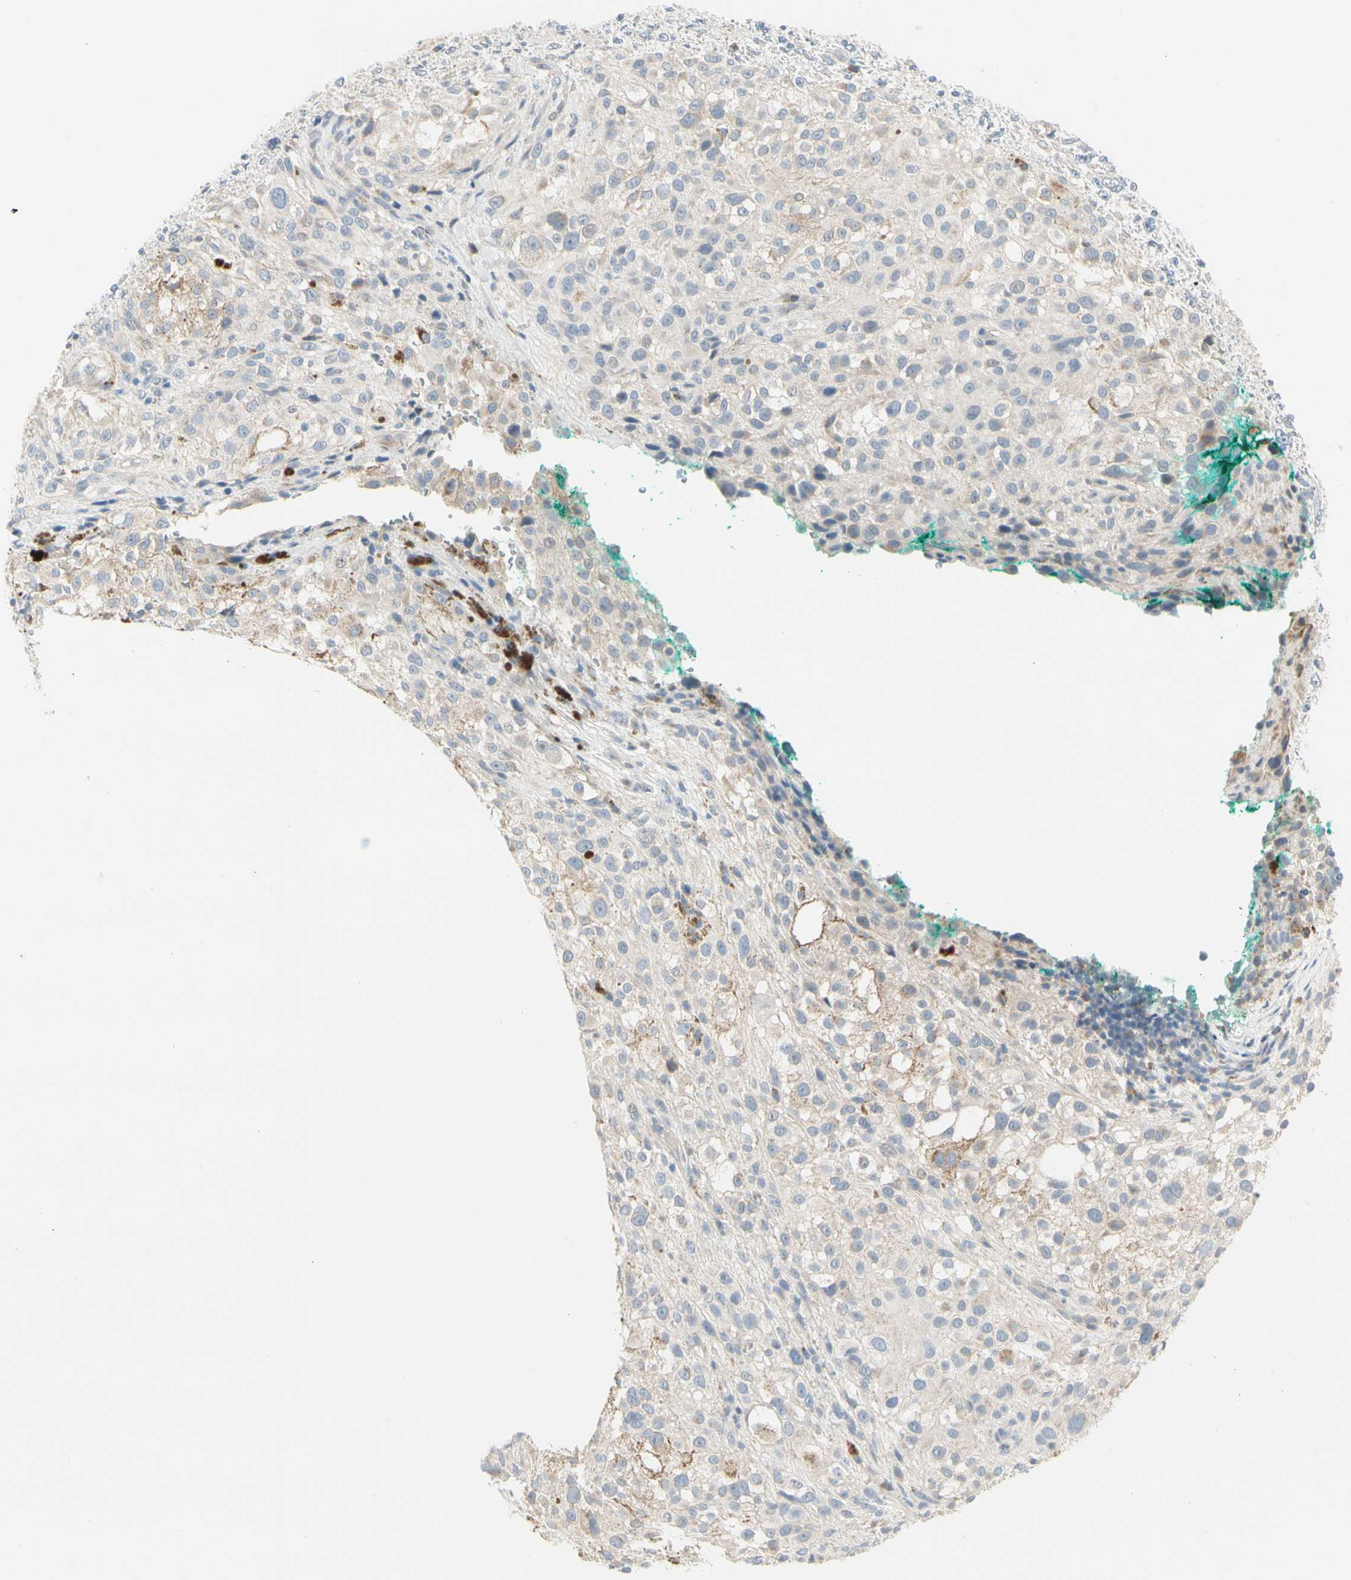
{"staining": {"intensity": "negative", "quantity": "none", "location": "none"}, "tissue": "melanoma", "cell_type": "Tumor cells", "image_type": "cancer", "snomed": [{"axis": "morphology", "description": "Necrosis, NOS"}, {"axis": "morphology", "description": "Malignant melanoma, NOS"}, {"axis": "topography", "description": "Skin"}], "caption": "A high-resolution micrograph shows immunohistochemistry (IHC) staining of melanoma, which displays no significant expression in tumor cells.", "gene": "ALDH18A1", "patient": {"sex": "female", "age": 87}}